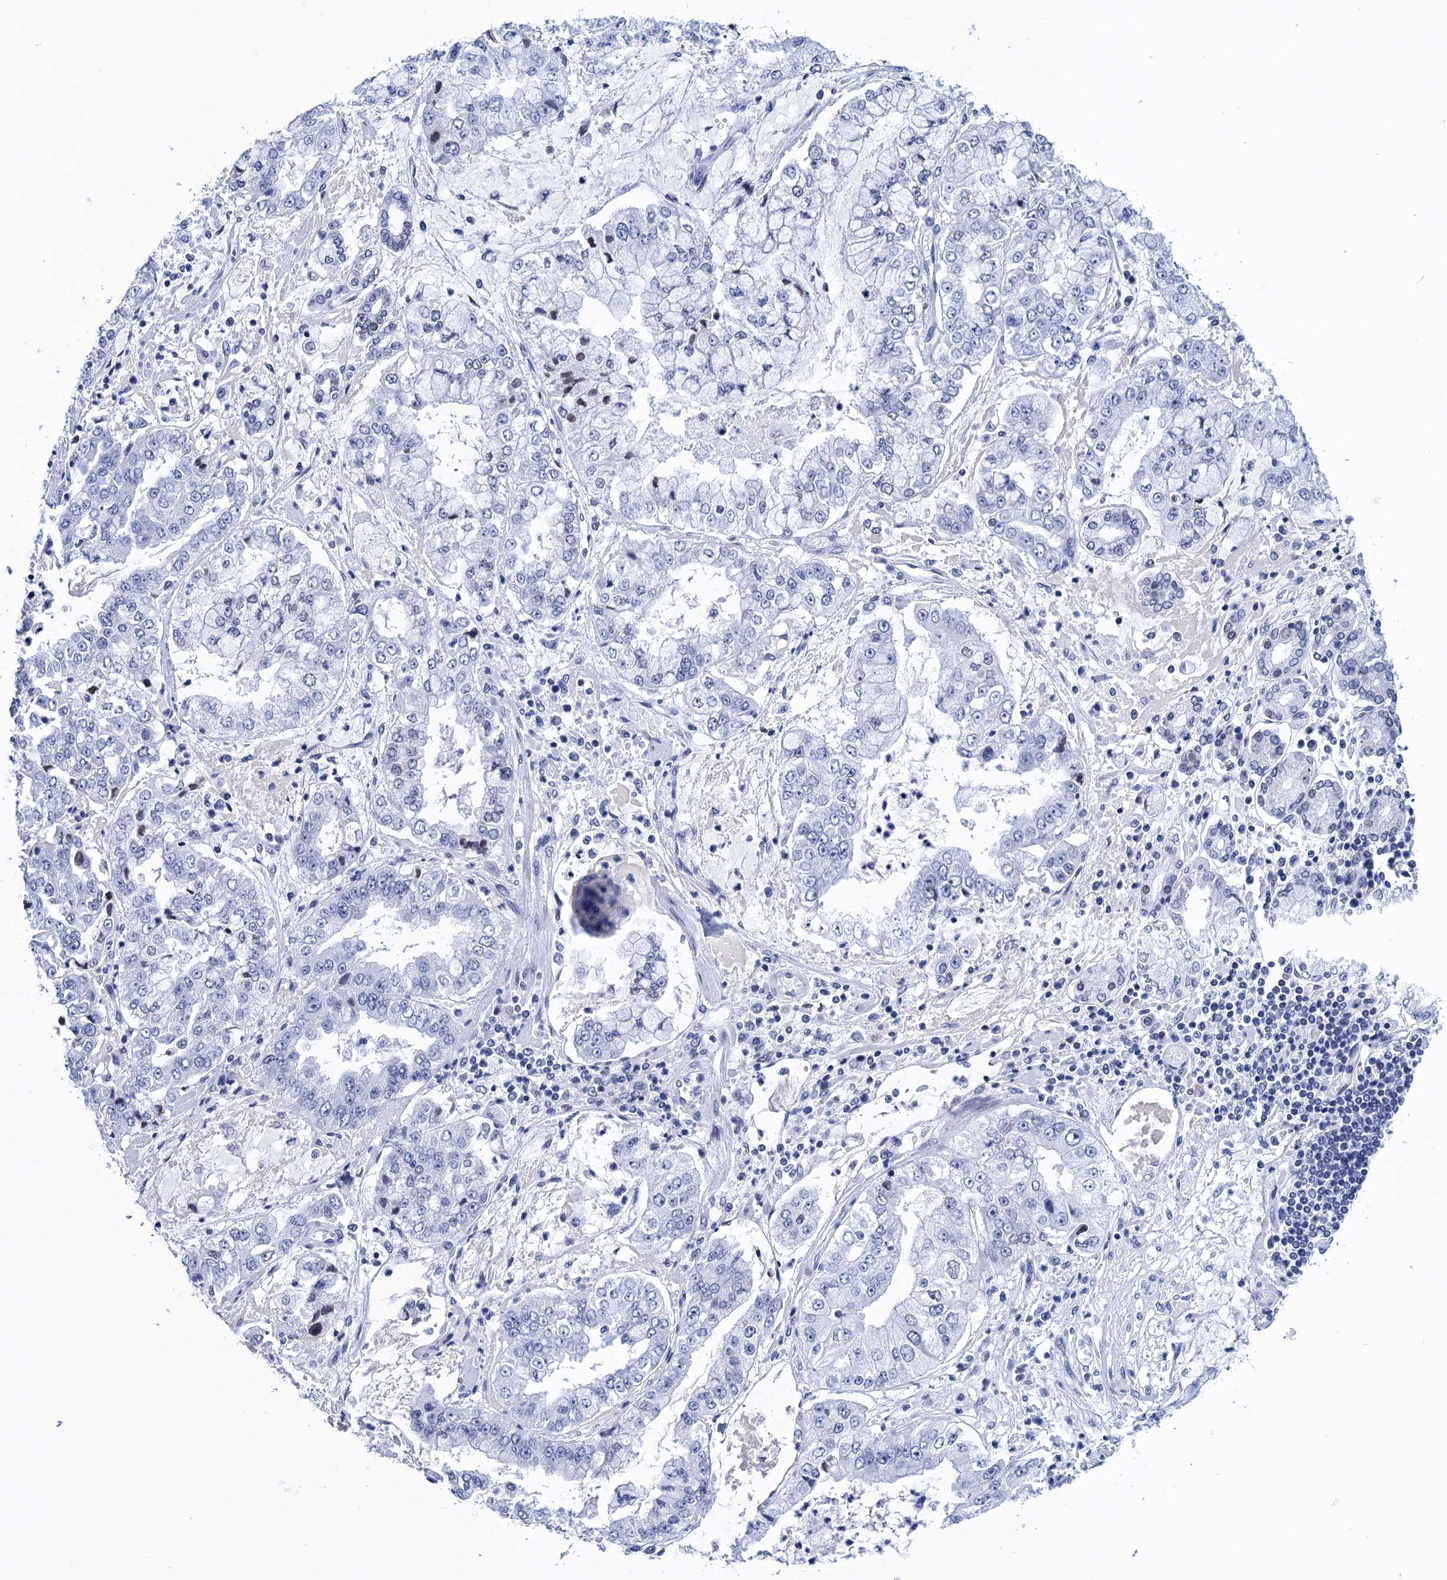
{"staining": {"intensity": "negative", "quantity": "none", "location": "none"}, "tissue": "stomach cancer", "cell_type": "Tumor cells", "image_type": "cancer", "snomed": [{"axis": "morphology", "description": "Adenocarcinoma, NOS"}, {"axis": "topography", "description": "Stomach"}], "caption": "There is no significant staining in tumor cells of stomach cancer (adenocarcinoma).", "gene": "METTL25", "patient": {"sex": "male", "age": 76}}